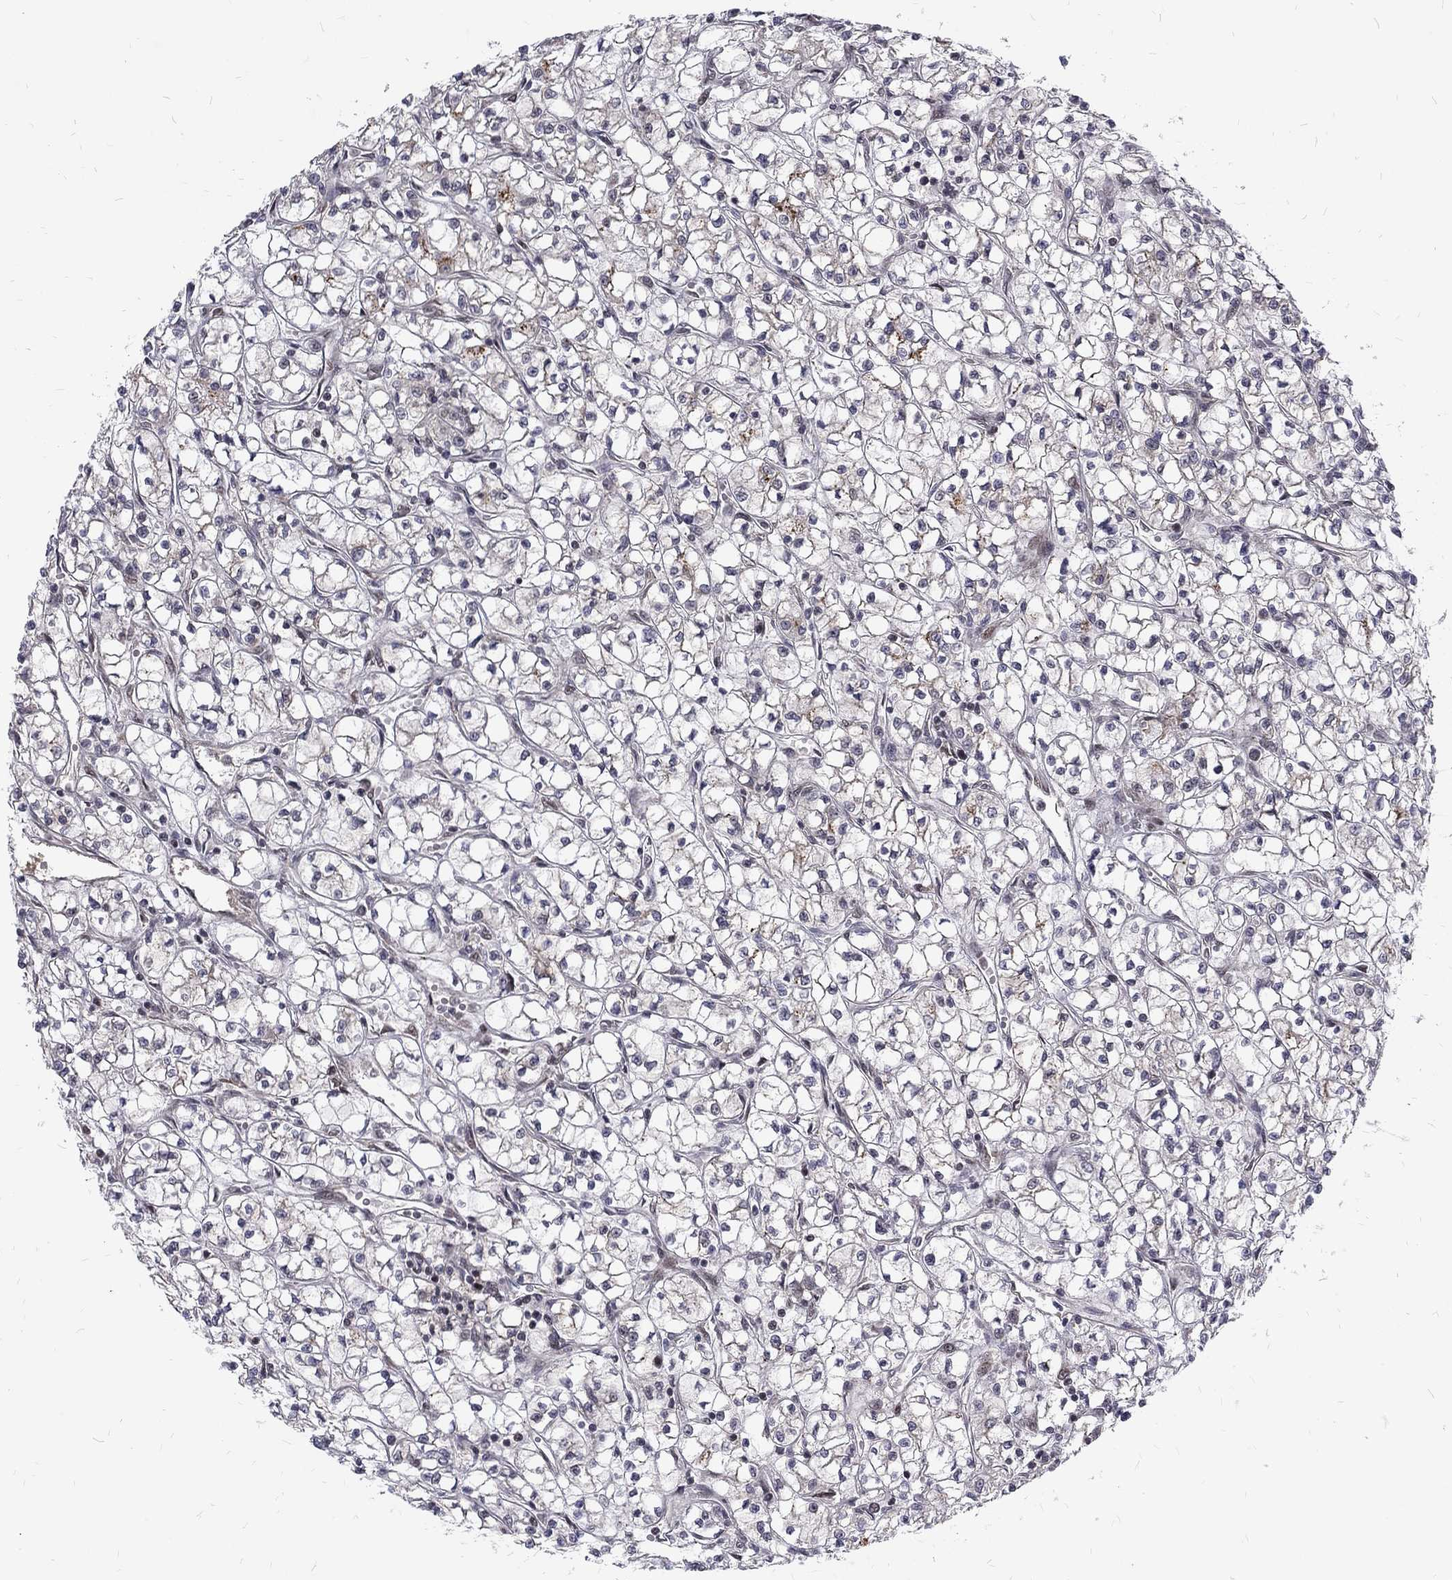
{"staining": {"intensity": "negative", "quantity": "none", "location": "none"}, "tissue": "renal cancer", "cell_type": "Tumor cells", "image_type": "cancer", "snomed": [{"axis": "morphology", "description": "Adenocarcinoma, NOS"}, {"axis": "topography", "description": "Kidney"}], "caption": "This image is of renal cancer stained with immunohistochemistry to label a protein in brown with the nuclei are counter-stained blue. There is no expression in tumor cells.", "gene": "TCEAL1", "patient": {"sex": "female", "age": 64}}